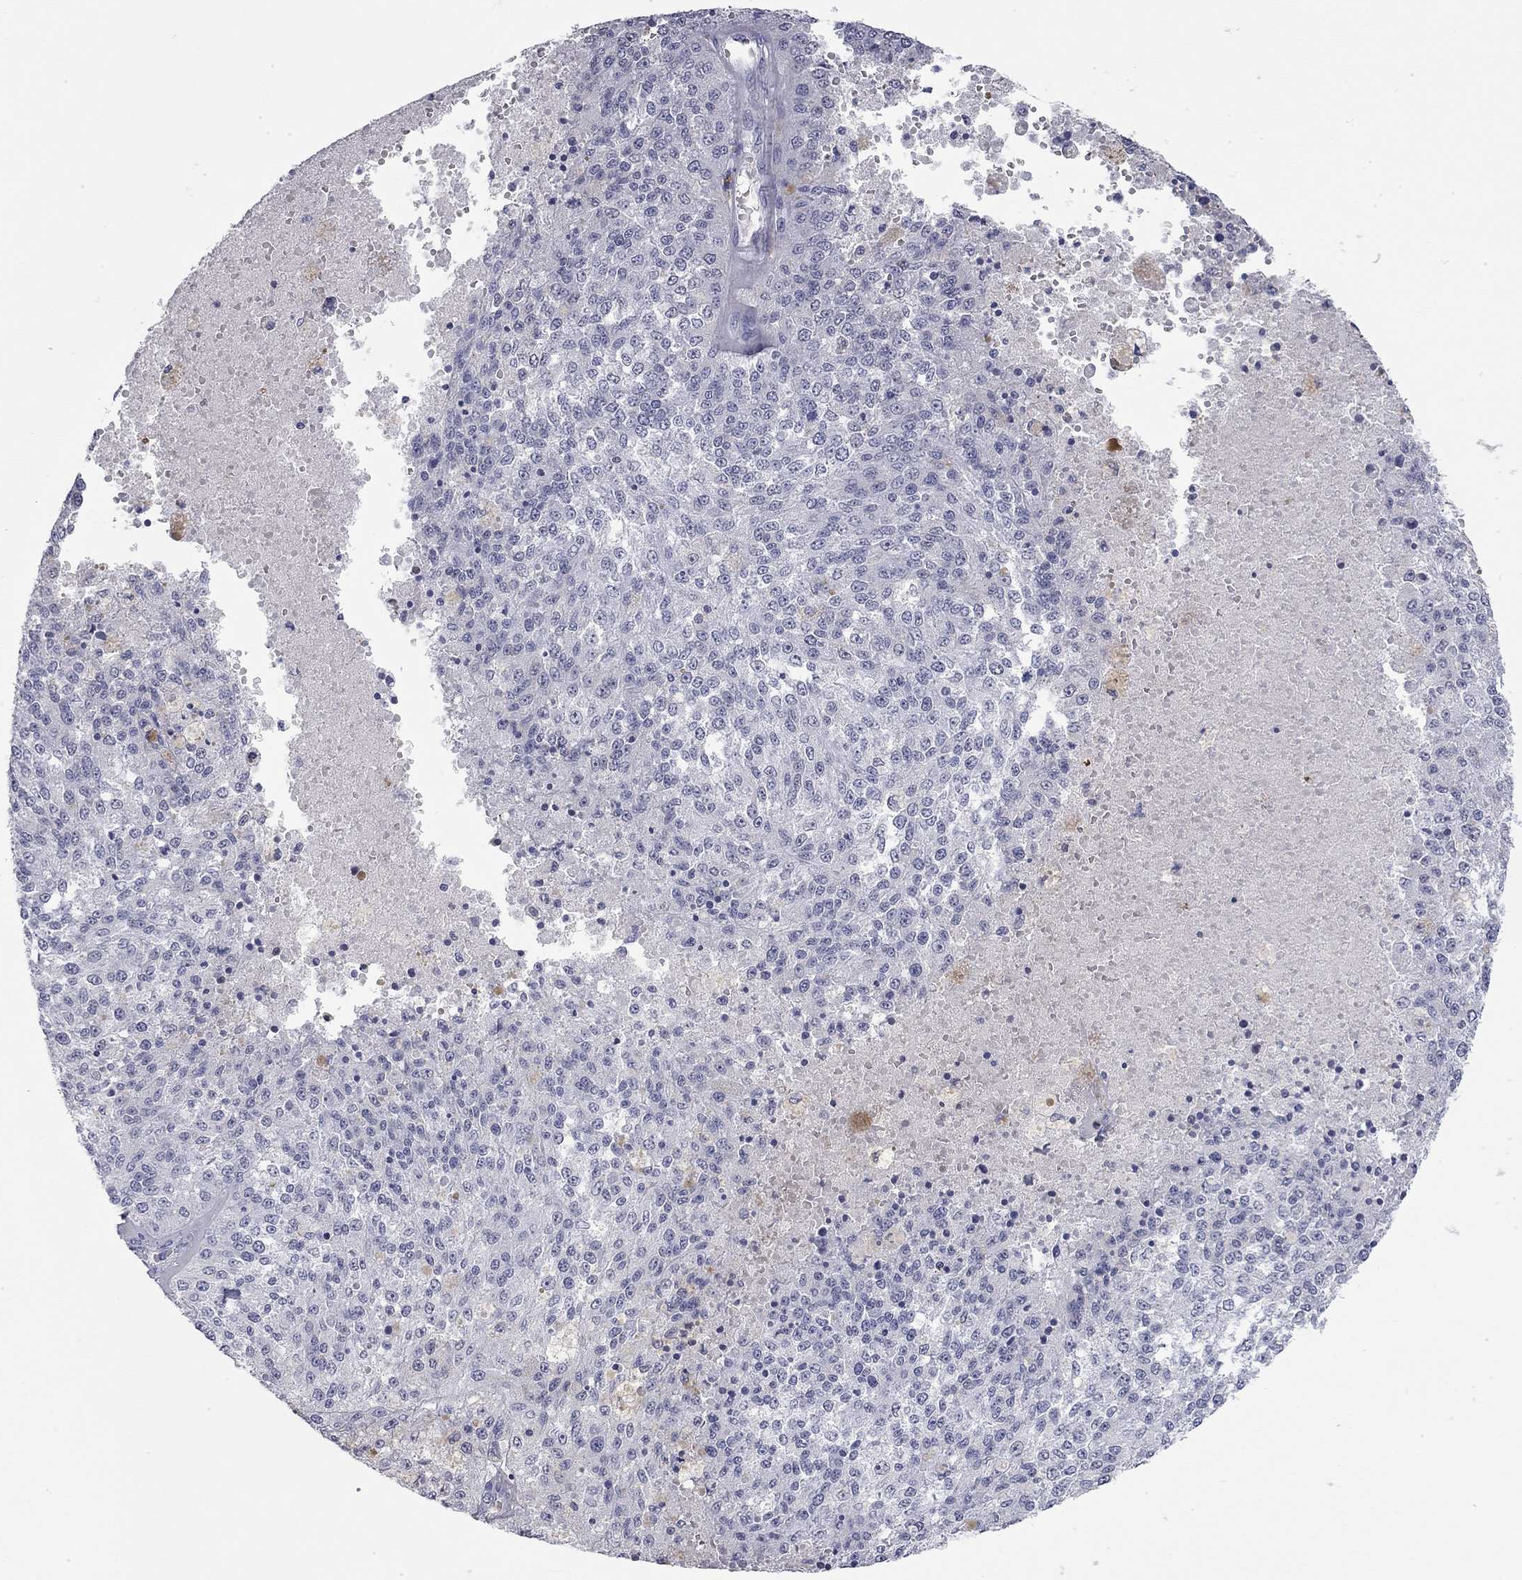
{"staining": {"intensity": "negative", "quantity": "none", "location": "none"}, "tissue": "melanoma", "cell_type": "Tumor cells", "image_type": "cancer", "snomed": [{"axis": "morphology", "description": "Malignant melanoma, Metastatic site"}, {"axis": "topography", "description": "Lymph node"}], "caption": "Immunohistochemistry photomicrograph of neoplastic tissue: melanoma stained with DAB (3,3'-diaminobenzidine) reveals no significant protein staining in tumor cells.", "gene": "AK8", "patient": {"sex": "female", "age": 64}}